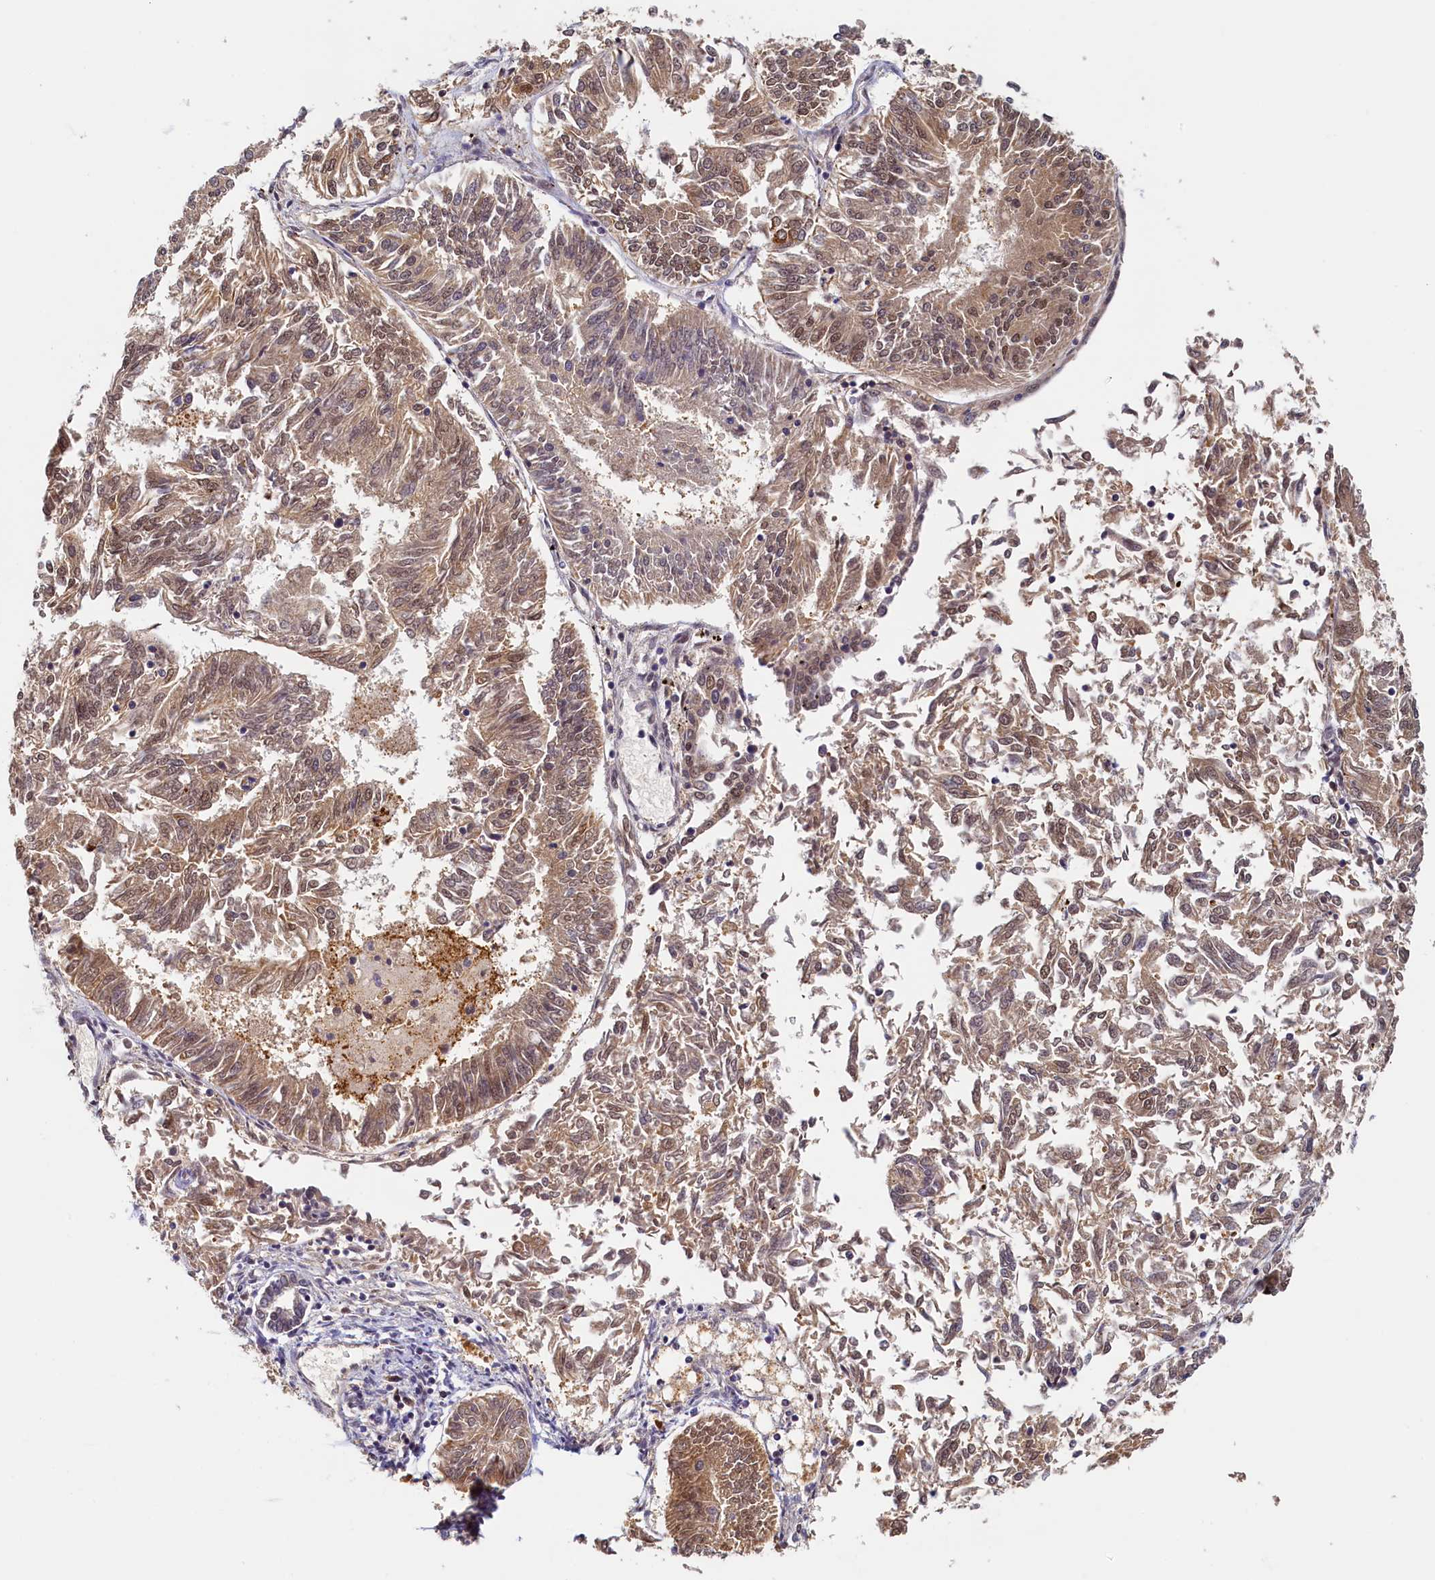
{"staining": {"intensity": "moderate", "quantity": ">75%", "location": "cytoplasmic/membranous,nuclear"}, "tissue": "endometrial cancer", "cell_type": "Tumor cells", "image_type": "cancer", "snomed": [{"axis": "morphology", "description": "Adenocarcinoma, NOS"}, {"axis": "topography", "description": "Endometrium"}], "caption": "Human endometrial adenocarcinoma stained with a protein marker exhibits moderate staining in tumor cells.", "gene": "PAAF1", "patient": {"sex": "female", "age": 58}}